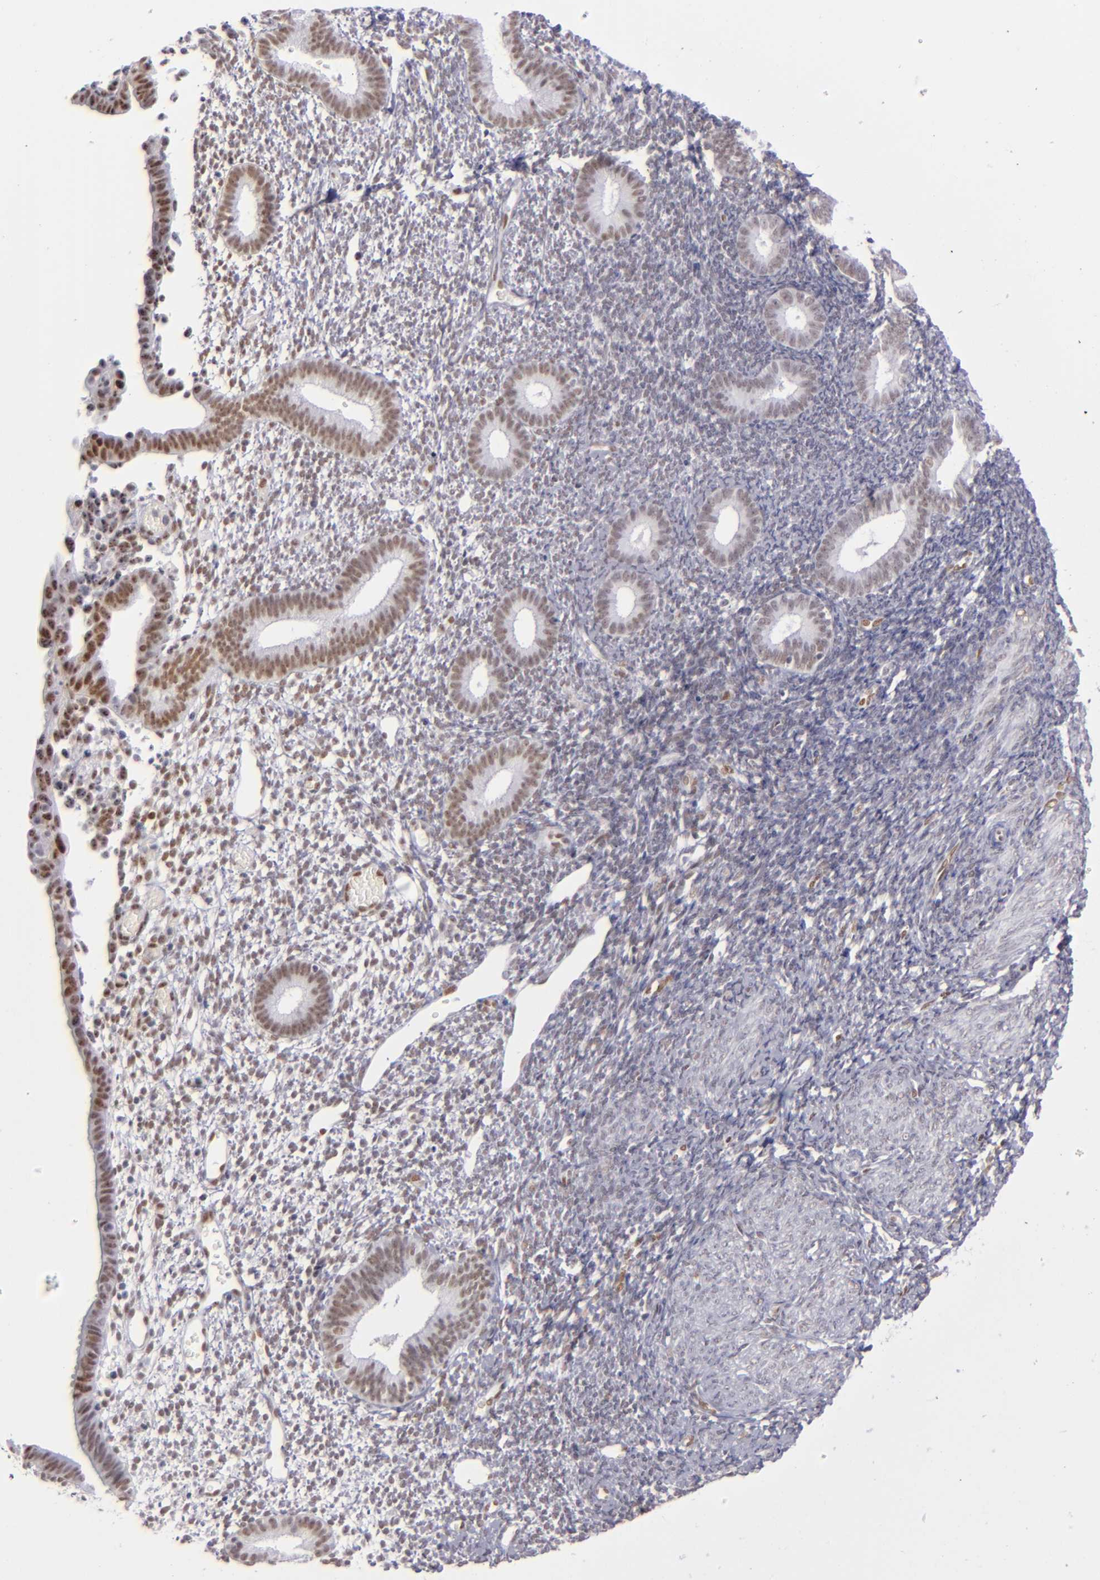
{"staining": {"intensity": "weak", "quantity": "<25%", "location": "nuclear"}, "tissue": "endometrium", "cell_type": "Cells in endometrial stroma", "image_type": "normal", "snomed": [{"axis": "morphology", "description": "Normal tissue, NOS"}, {"axis": "topography", "description": "Smooth muscle"}, {"axis": "topography", "description": "Endometrium"}], "caption": "IHC of benign human endometrium shows no expression in cells in endometrial stroma.", "gene": "TOP3A", "patient": {"sex": "female", "age": 57}}